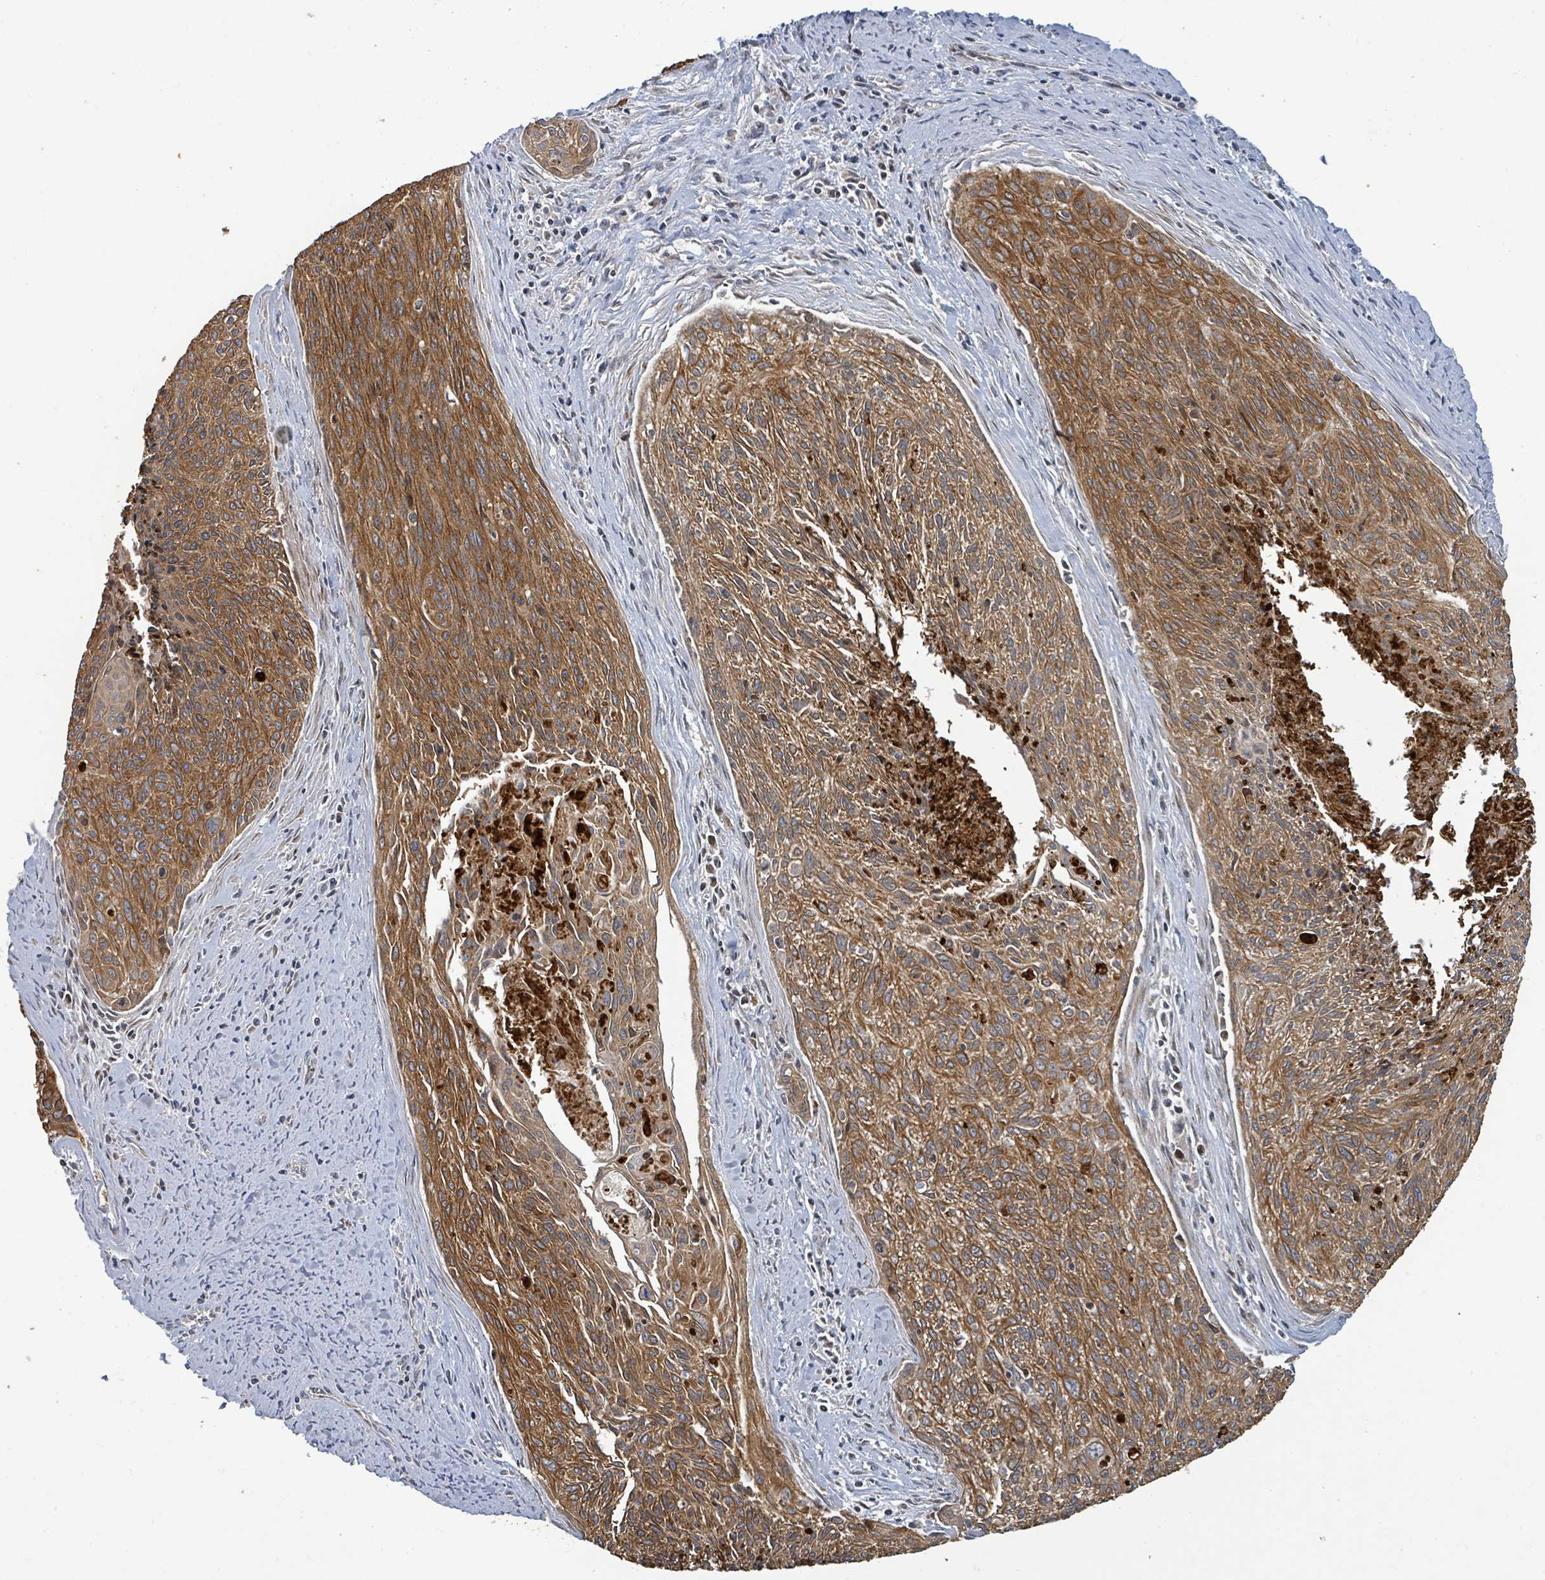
{"staining": {"intensity": "strong", "quantity": ">75%", "location": "cytoplasmic/membranous"}, "tissue": "cervical cancer", "cell_type": "Tumor cells", "image_type": "cancer", "snomed": [{"axis": "morphology", "description": "Squamous cell carcinoma, NOS"}, {"axis": "topography", "description": "Cervix"}], "caption": "Tumor cells show strong cytoplasmic/membranous expression in approximately >75% of cells in cervical cancer.", "gene": "ITGA11", "patient": {"sex": "female", "age": 55}}